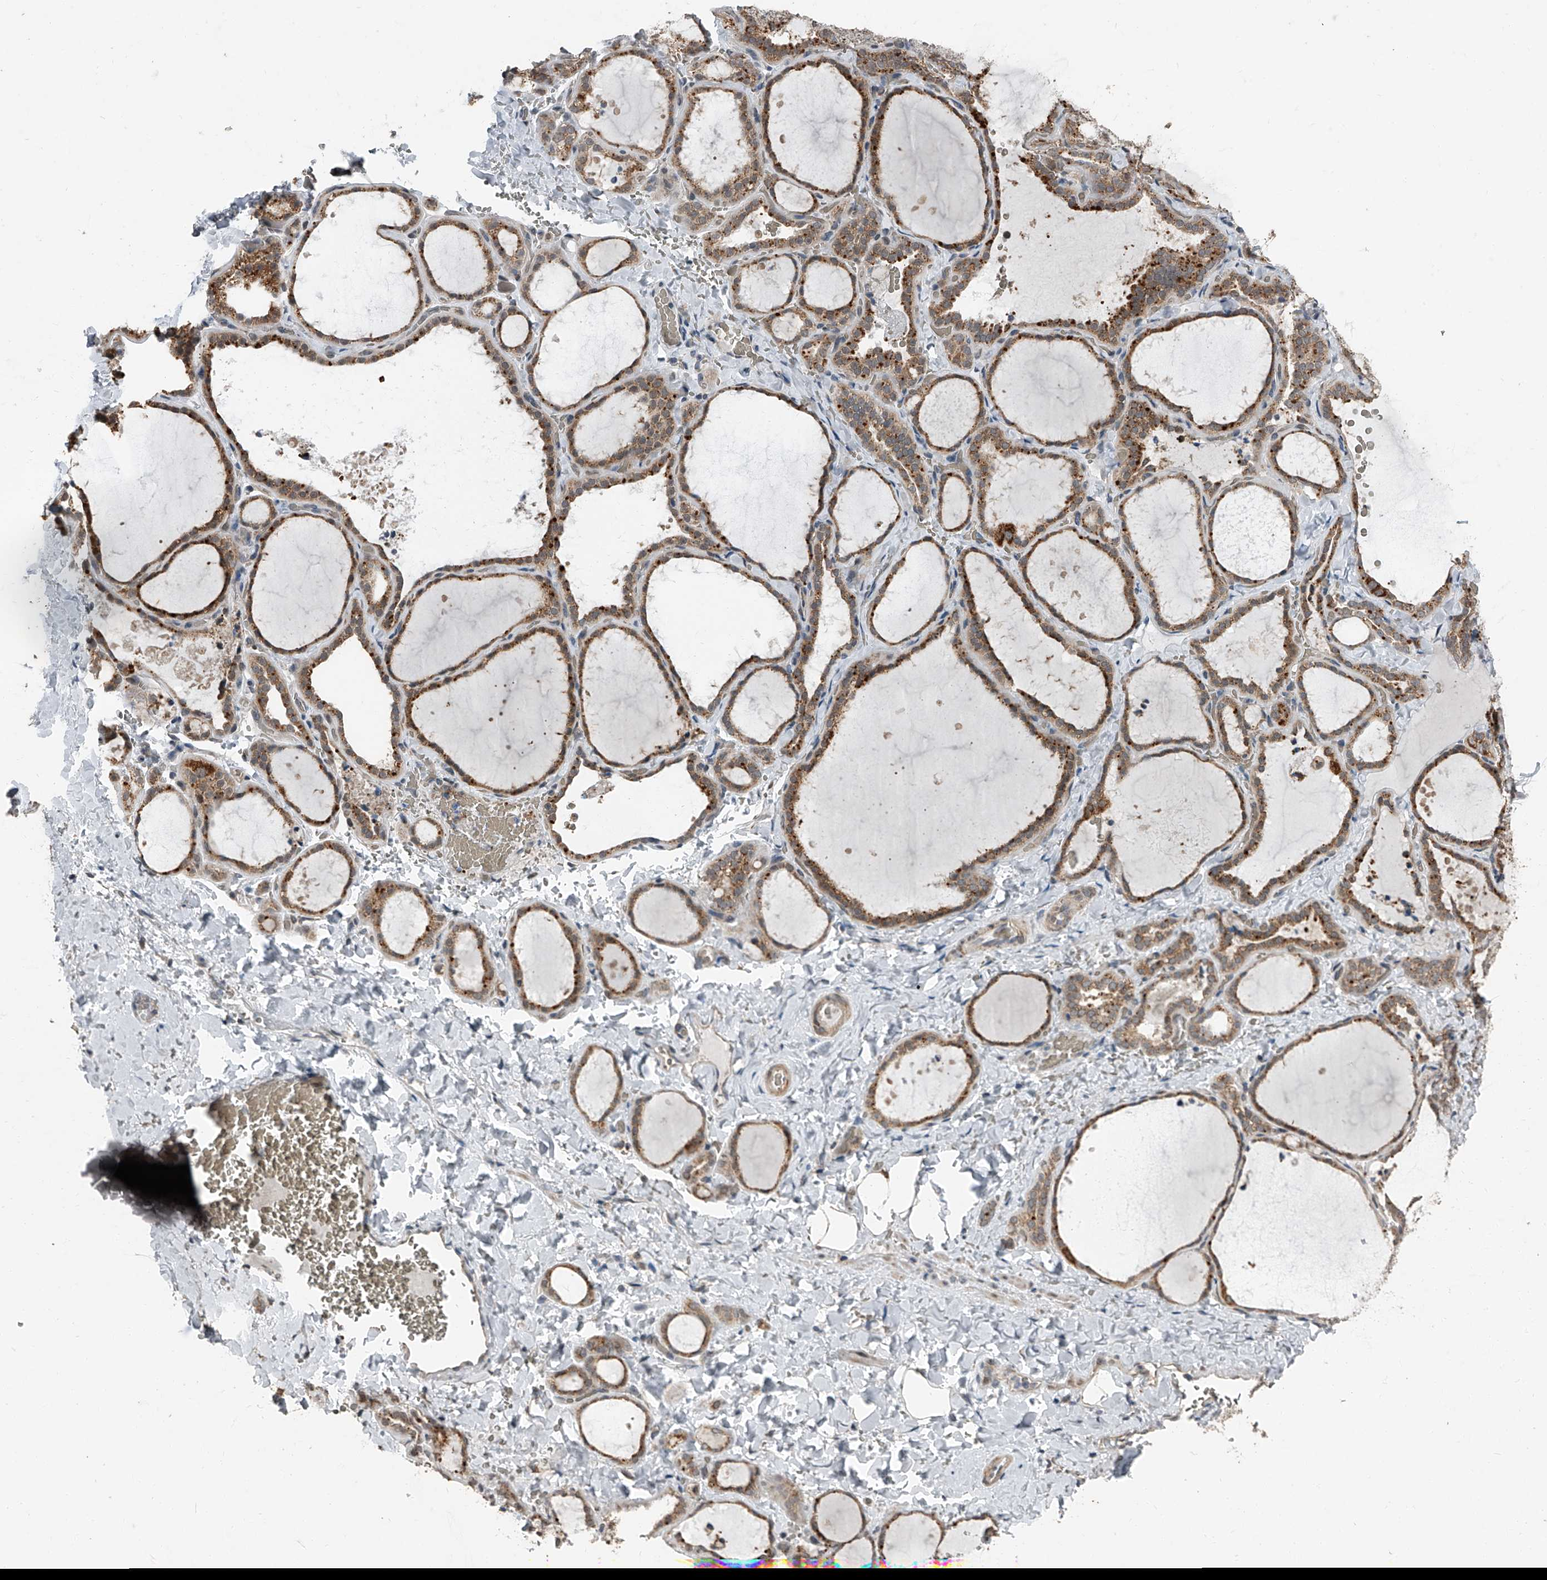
{"staining": {"intensity": "moderate", "quantity": ">75%", "location": "cytoplasmic/membranous"}, "tissue": "thyroid gland", "cell_type": "Glandular cells", "image_type": "normal", "snomed": [{"axis": "morphology", "description": "Normal tissue, NOS"}, {"axis": "topography", "description": "Thyroid gland"}], "caption": "Immunohistochemical staining of benign thyroid gland exhibits >75% levels of moderate cytoplasmic/membranous protein positivity in about >75% of glandular cells.", "gene": "CHRNA7", "patient": {"sex": "female", "age": 22}}